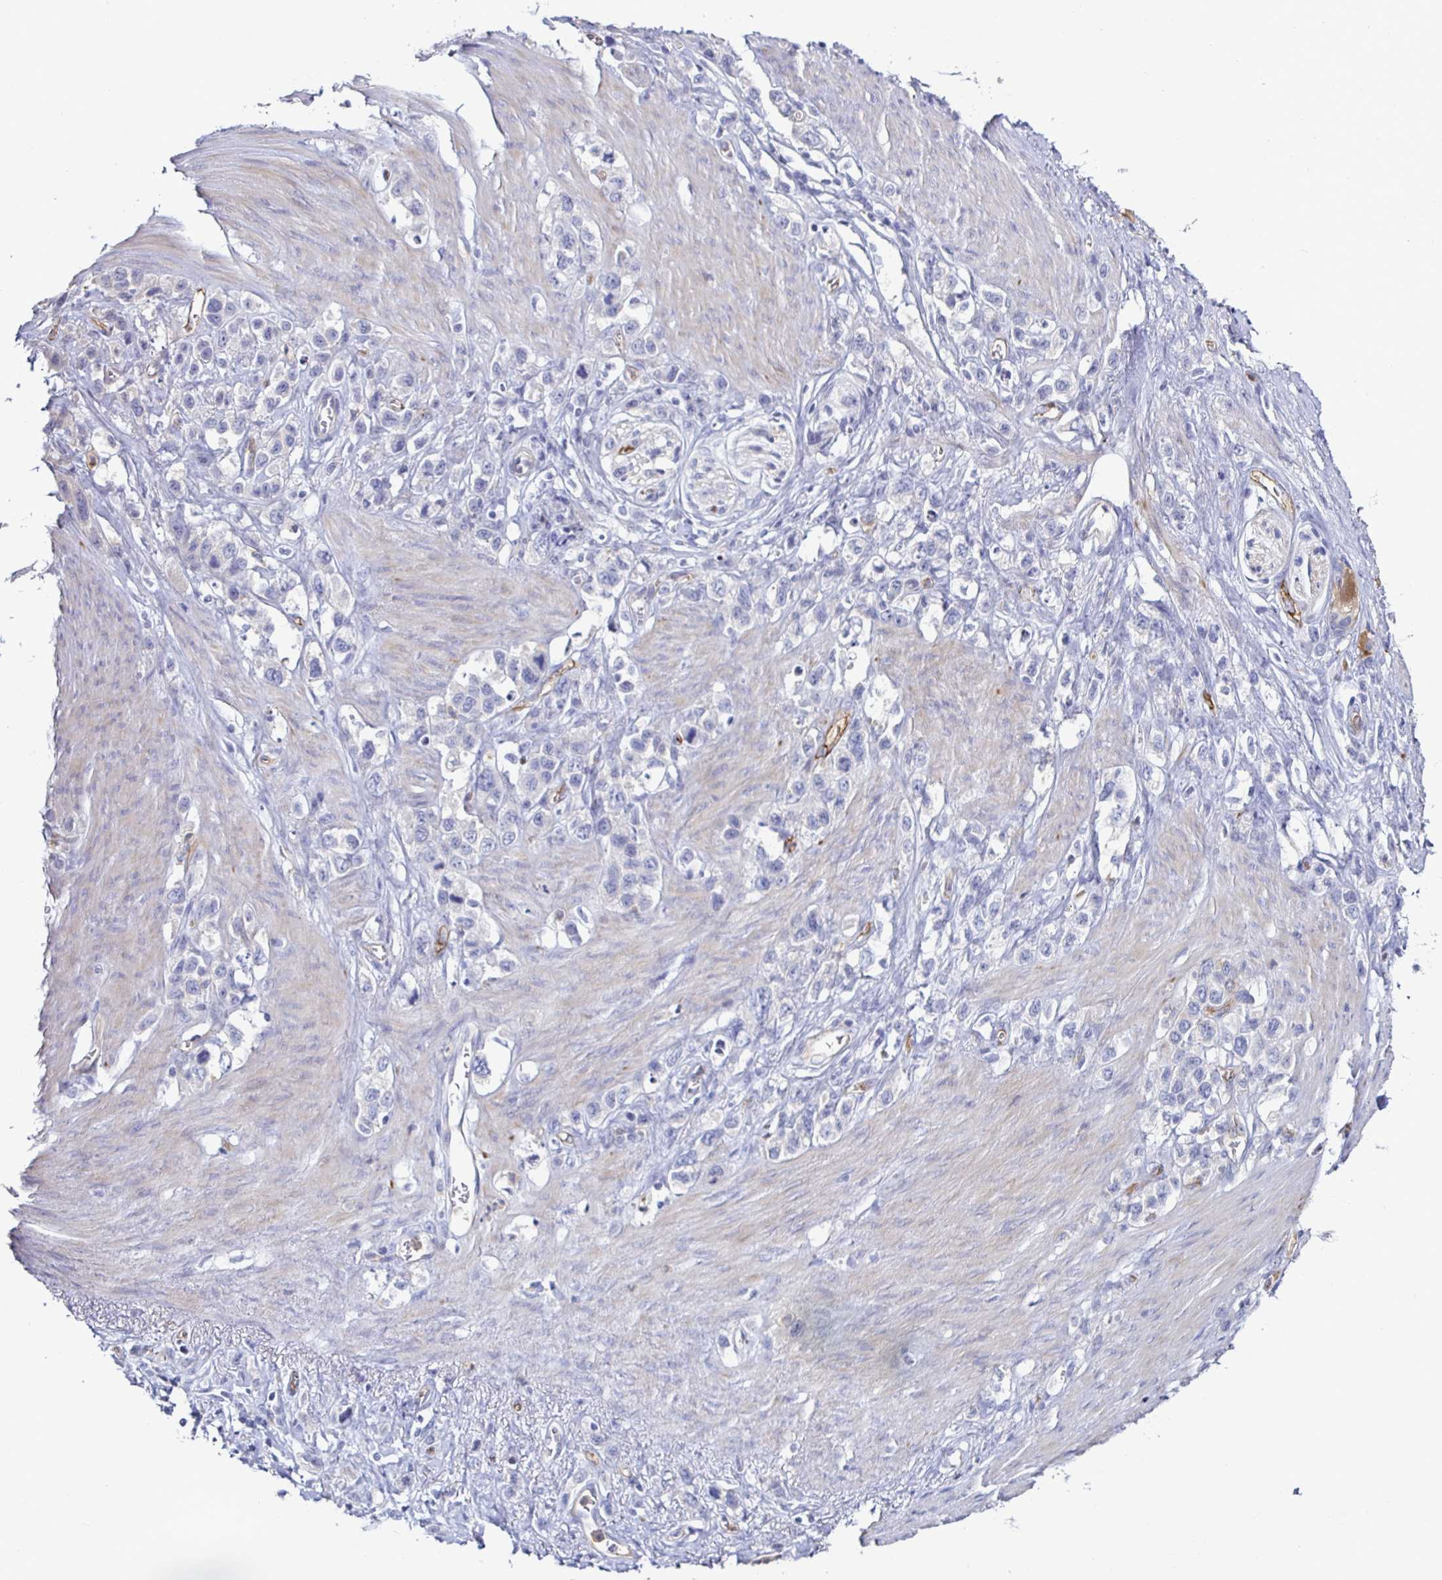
{"staining": {"intensity": "negative", "quantity": "none", "location": "none"}, "tissue": "stomach cancer", "cell_type": "Tumor cells", "image_type": "cancer", "snomed": [{"axis": "morphology", "description": "Adenocarcinoma, NOS"}, {"axis": "topography", "description": "Stomach"}], "caption": "Immunohistochemical staining of human adenocarcinoma (stomach) reveals no significant staining in tumor cells.", "gene": "ACSBG2", "patient": {"sex": "female", "age": 65}}